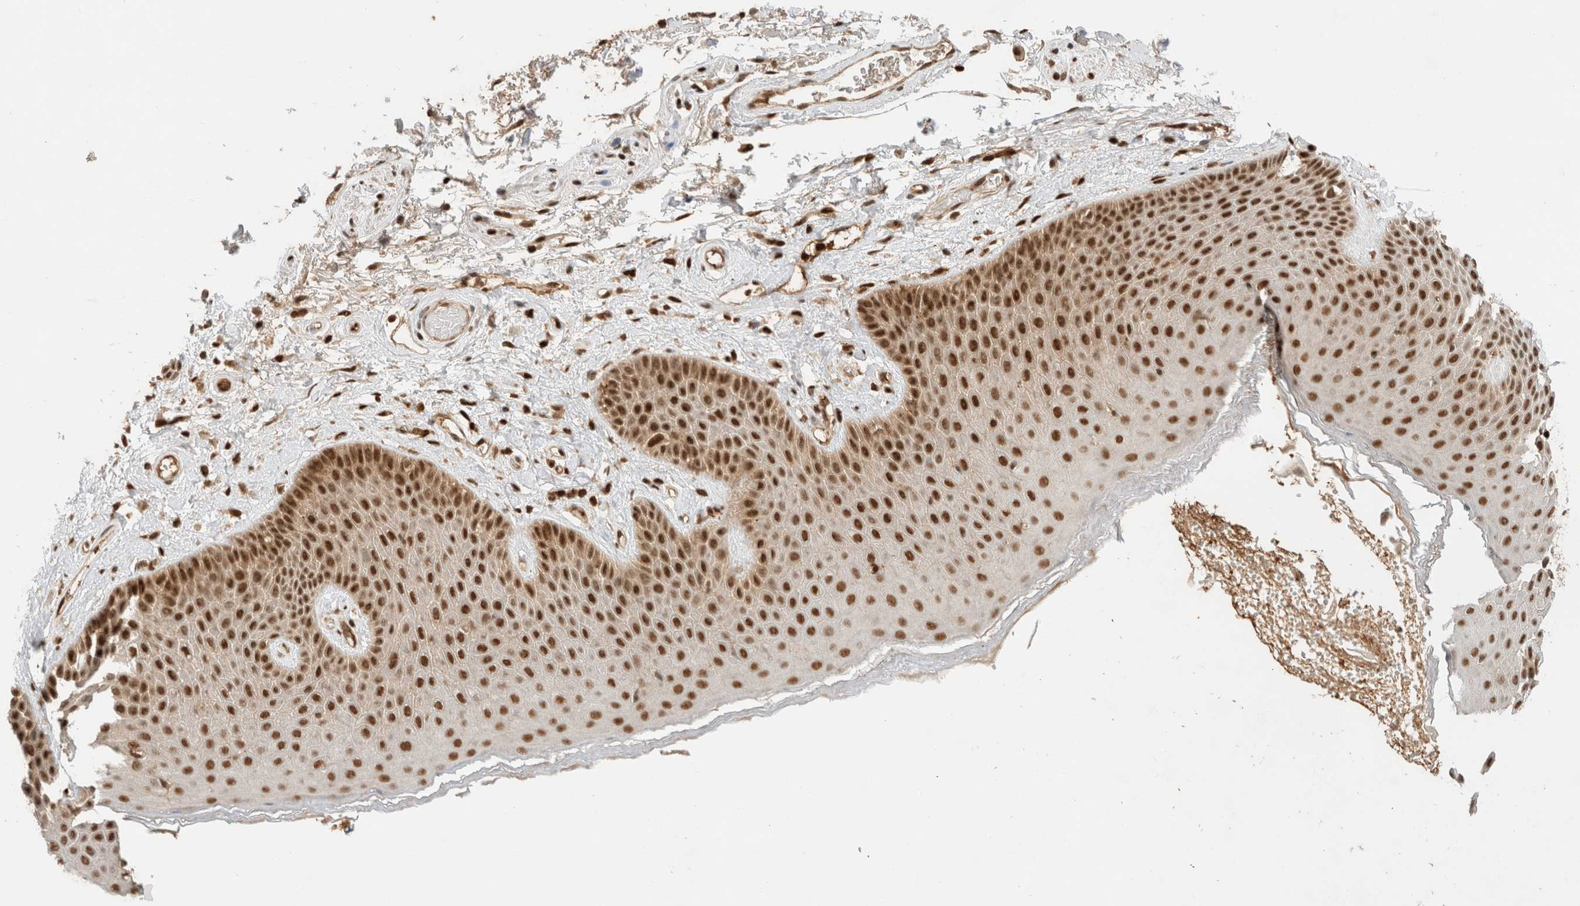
{"staining": {"intensity": "strong", "quantity": ">75%", "location": "nuclear"}, "tissue": "skin", "cell_type": "Epidermal cells", "image_type": "normal", "snomed": [{"axis": "morphology", "description": "Normal tissue, NOS"}, {"axis": "topography", "description": "Anal"}], "caption": "Skin stained with immunohistochemistry reveals strong nuclear staining in about >75% of epidermal cells. (brown staining indicates protein expression, while blue staining denotes nuclei).", "gene": "SNRNP40", "patient": {"sex": "male", "age": 74}}